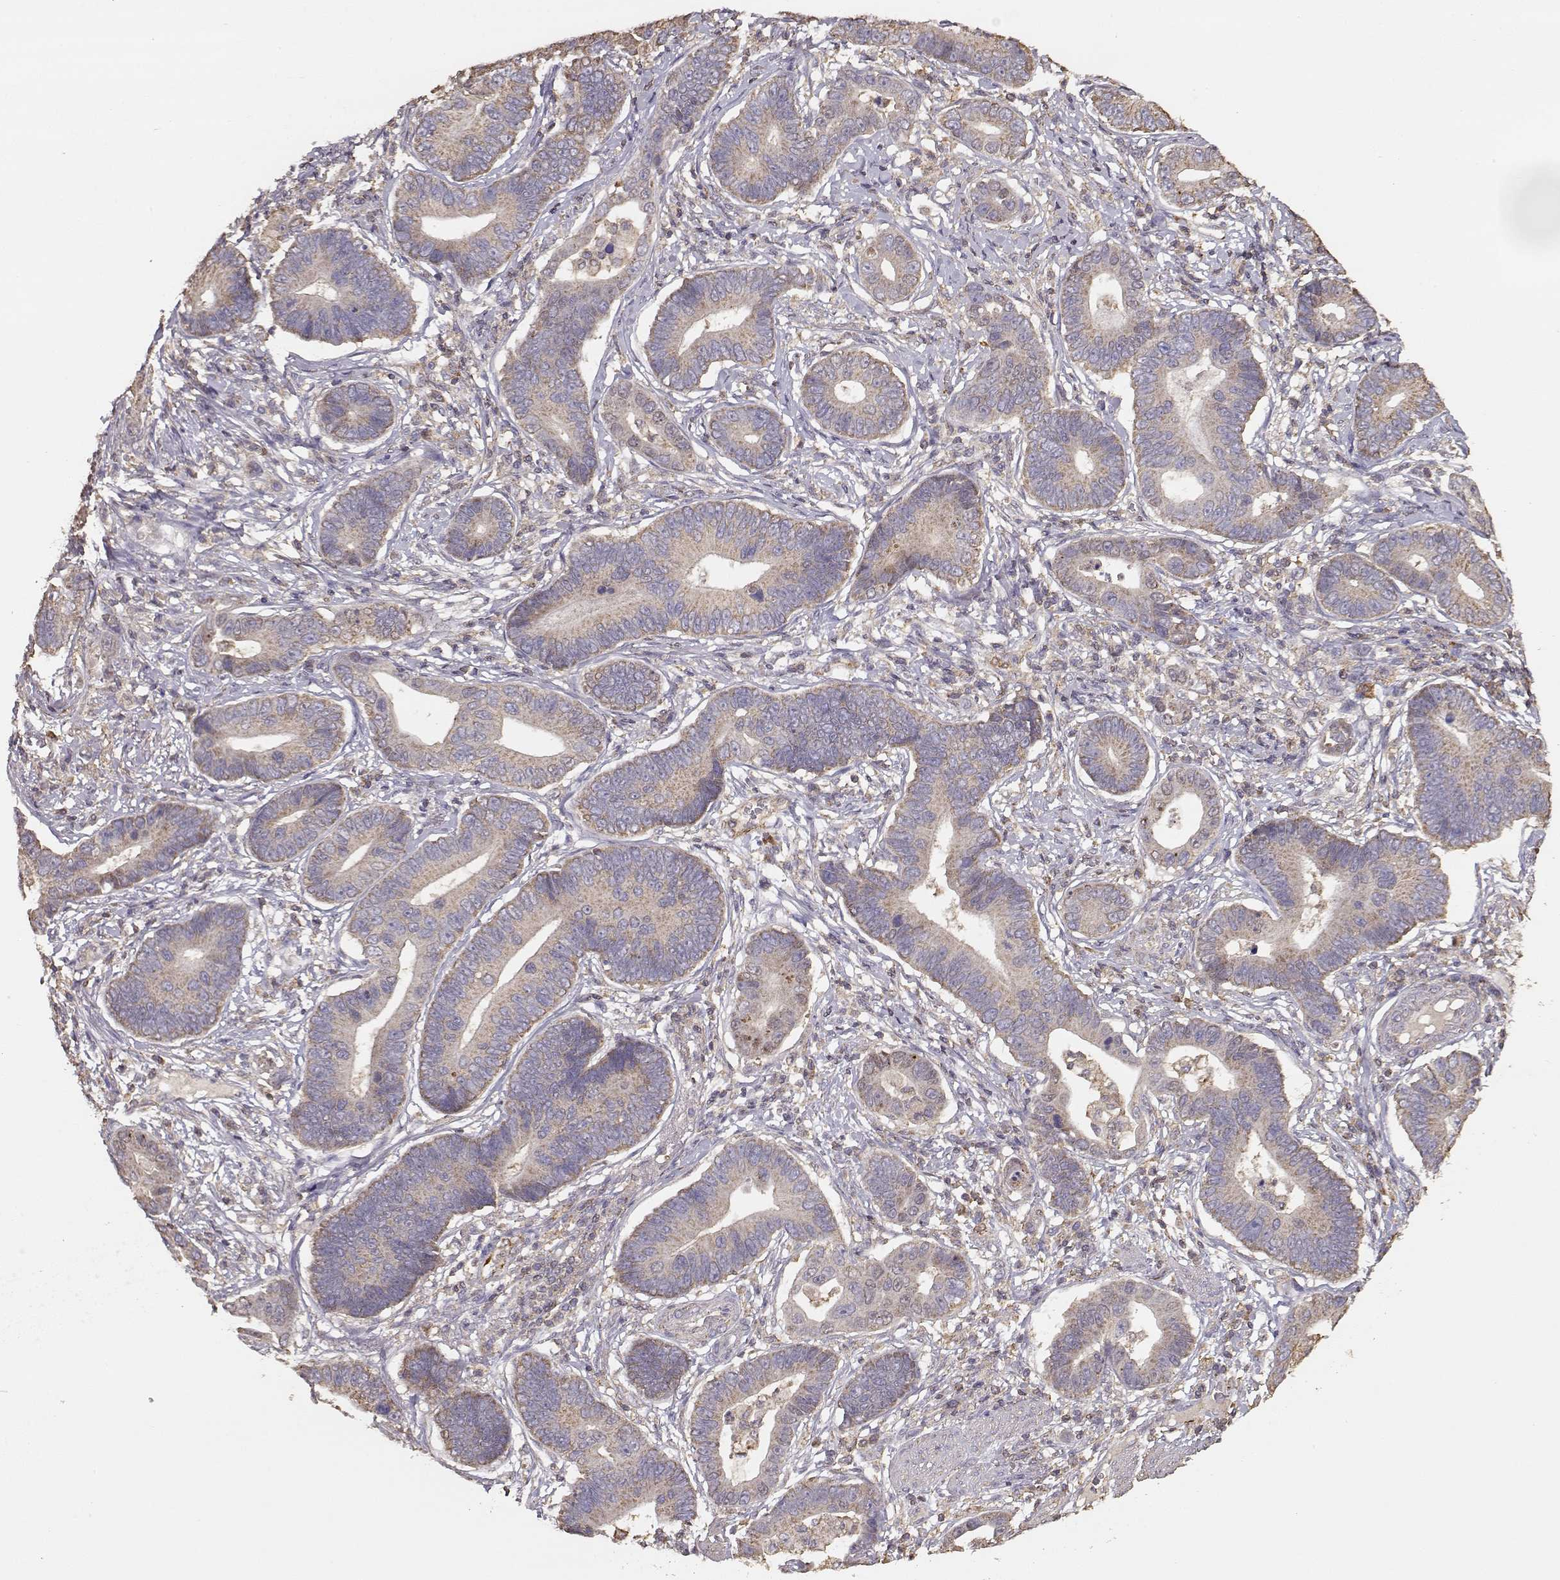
{"staining": {"intensity": "weak", "quantity": ">75%", "location": "cytoplasmic/membranous"}, "tissue": "stomach cancer", "cell_type": "Tumor cells", "image_type": "cancer", "snomed": [{"axis": "morphology", "description": "Adenocarcinoma, NOS"}, {"axis": "topography", "description": "Stomach"}], "caption": "Immunohistochemical staining of human stomach cancer (adenocarcinoma) shows low levels of weak cytoplasmic/membranous positivity in about >75% of tumor cells.", "gene": "TARS3", "patient": {"sex": "male", "age": 84}}